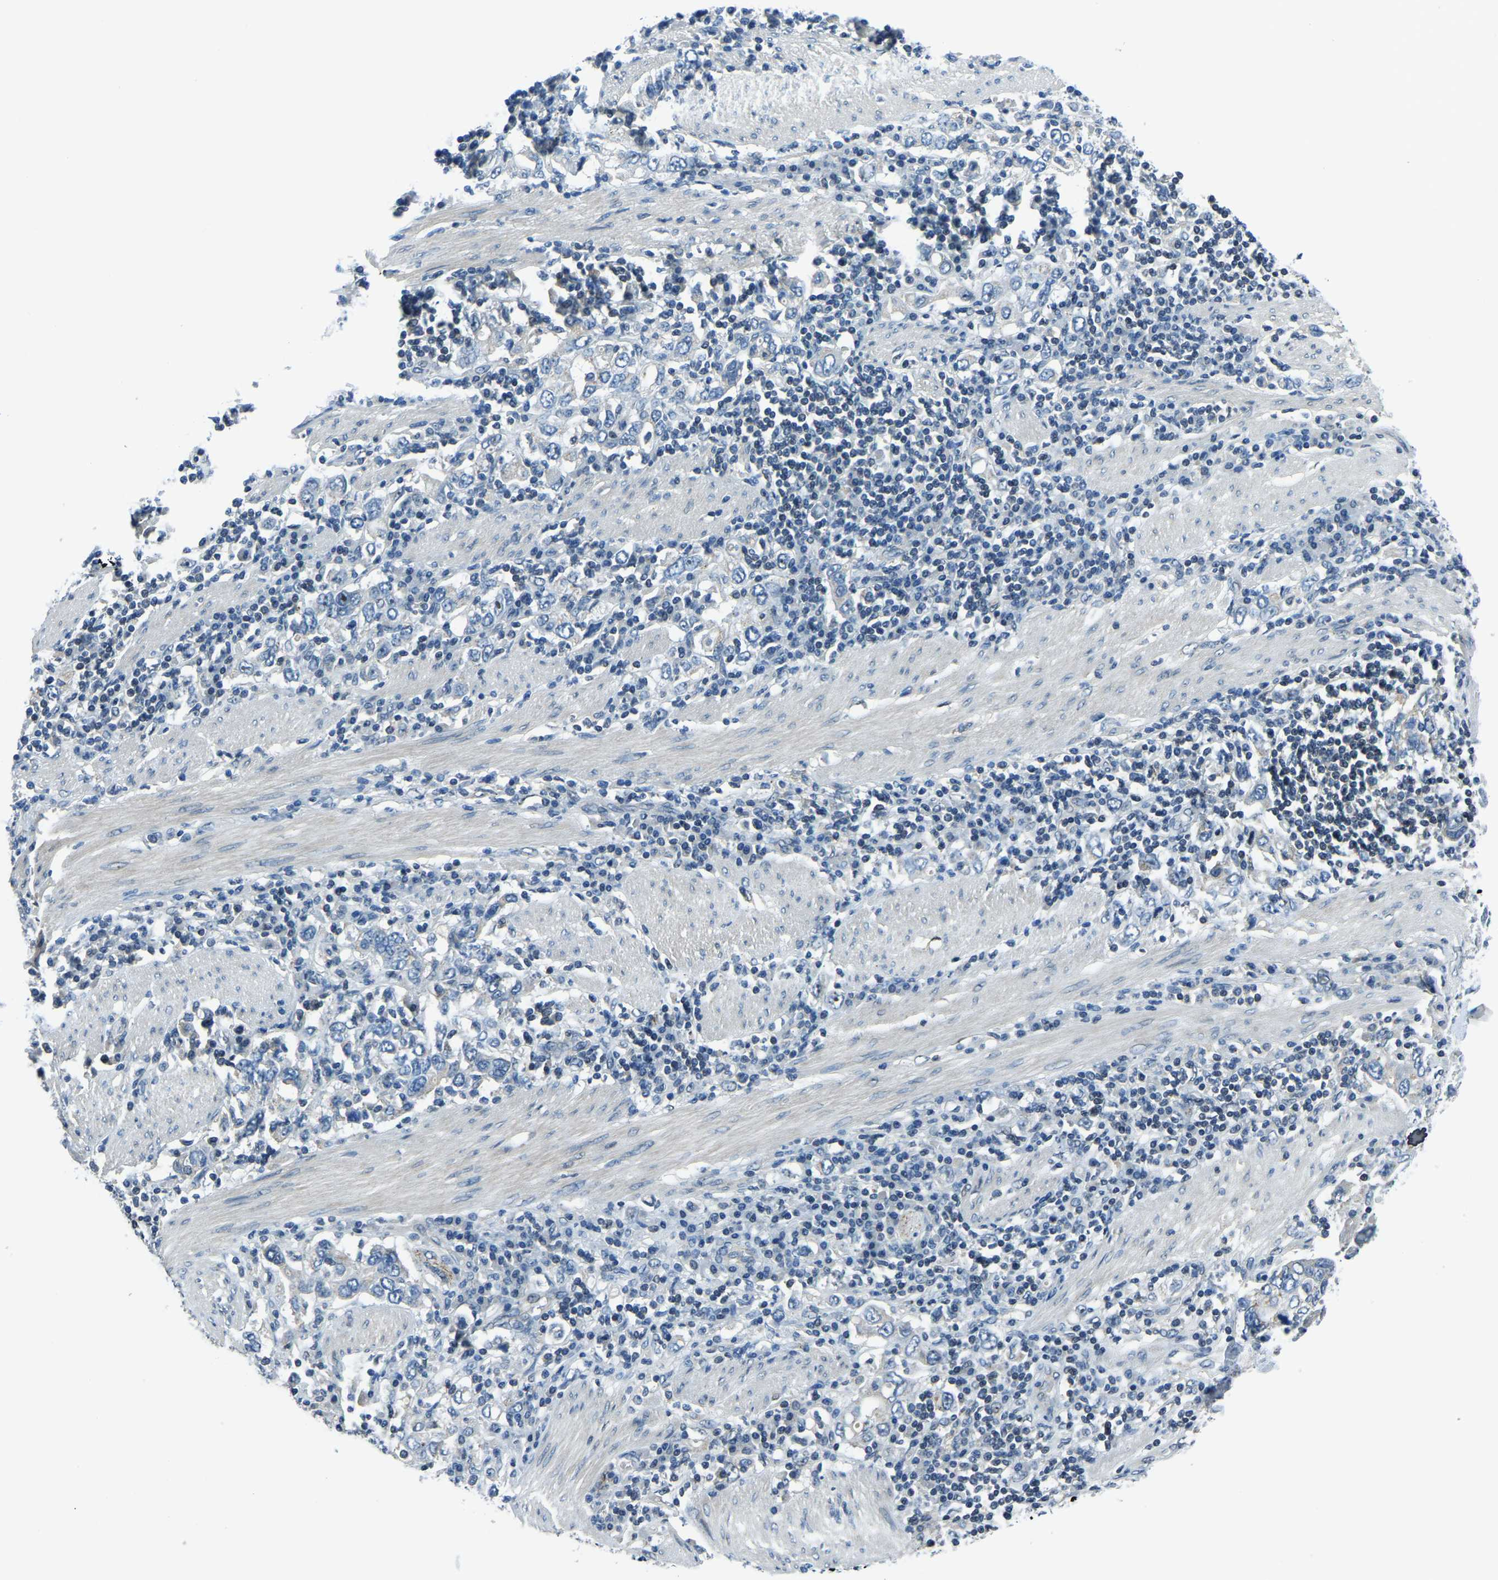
{"staining": {"intensity": "negative", "quantity": "none", "location": "none"}, "tissue": "stomach cancer", "cell_type": "Tumor cells", "image_type": "cancer", "snomed": [{"axis": "morphology", "description": "Adenocarcinoma, NOS"}, {"axis": "topography", "description": "Stomach, upper"}], "caption": "This micrograph is of adenocarcinoma (stomach) stained with immunohistochemistry (IHC) to label a protein in brown with the nuclei are counter-stained blue. There is no staining in tumor cells. The staining is performed using DAB brown chromogen with nuclei counter-stained in using hematoxylin.", "gene": "RRP1", "patient": {"sex": "male", "age": 62}}